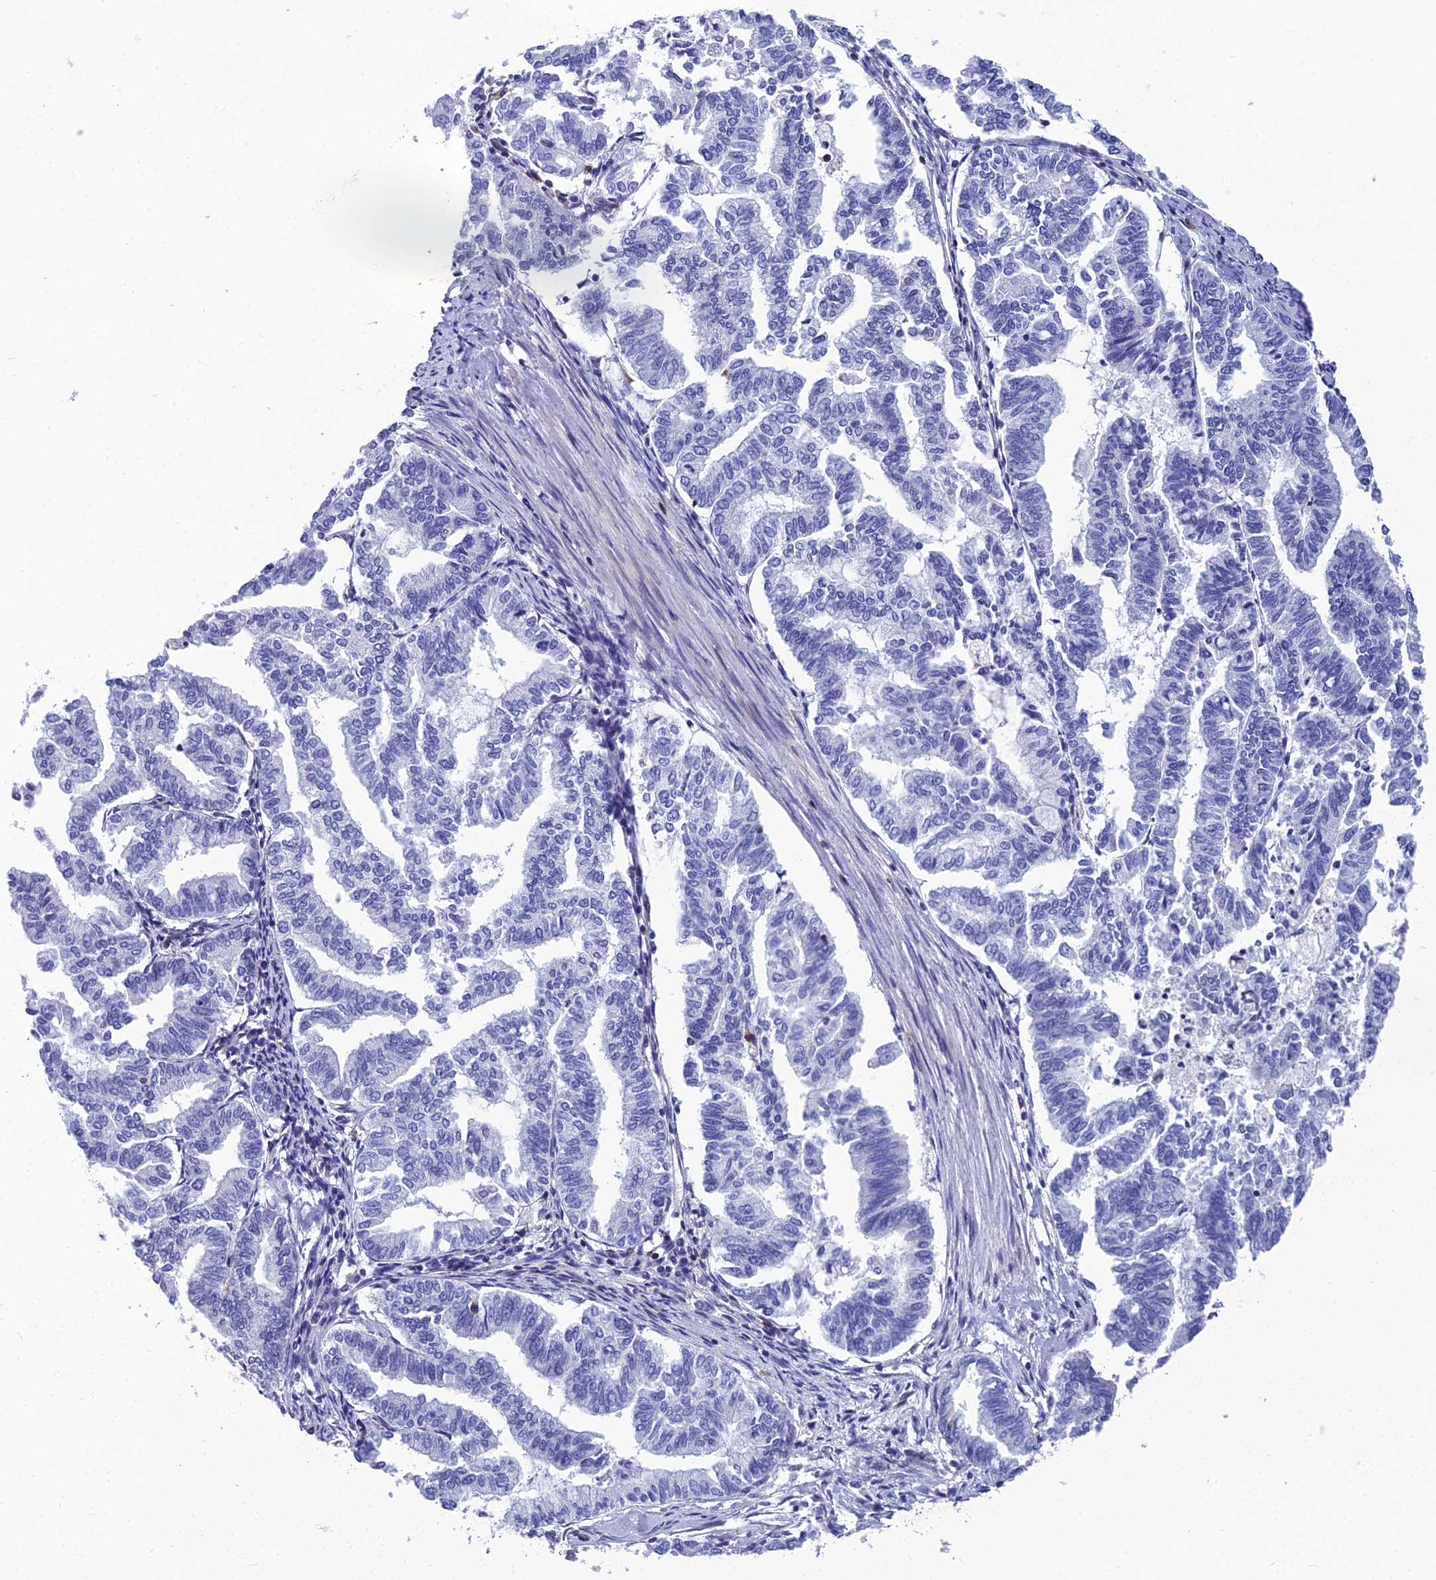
{"staining": {"intensity": "negative", "quantity": "none", "location": "none"}, "tissue": "endometrial cancer", "cell_type": "Tumor cells", "image_type": "cancer", "snomed": [{"axis": "morphology", "description": "Adenocarcinoma, NOS"}, {"axis": "topography", "description": "Endometrium"}], "caption": "Human endometrial cancer stained for a protein using immunohistochemistry exhibits no positivity in tumor cells.", "gene": "PPP1R18", "patient": {"sex": "female", "age": 79}}